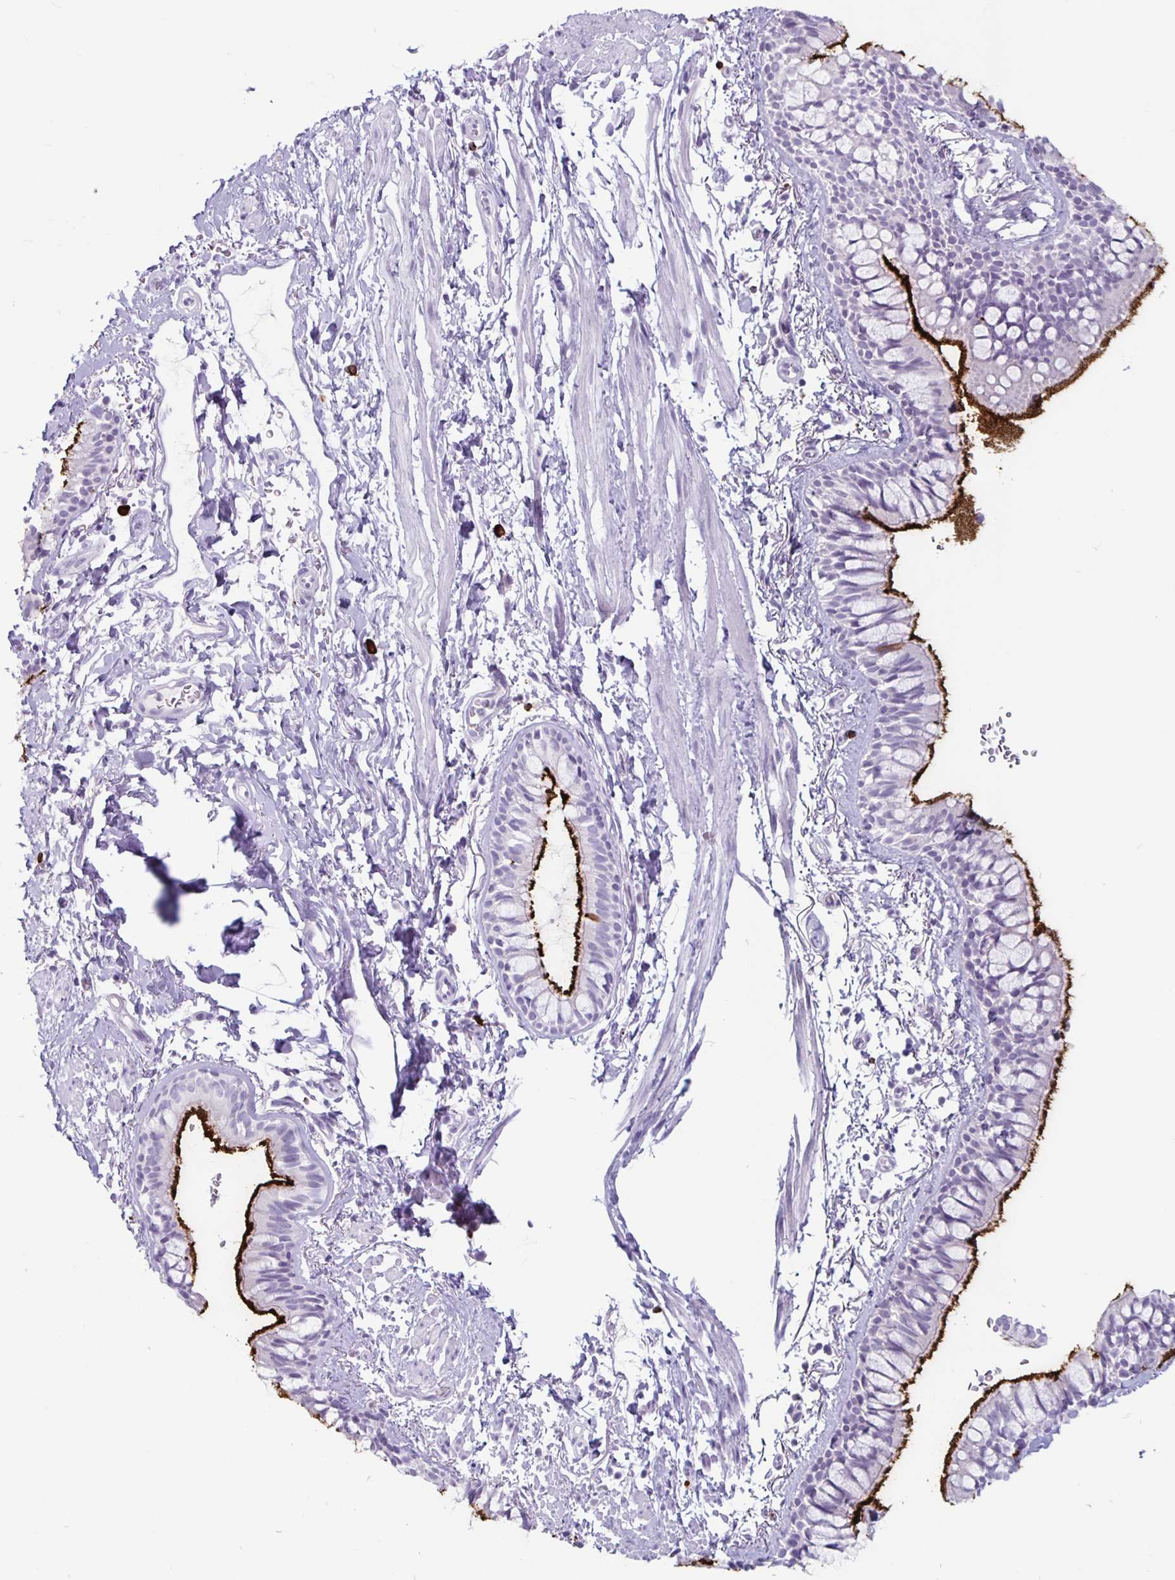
{"staining": {"intensity": "strong", "quantity": "<25%", "location": "cytoplasmic/membranous"}, "tissue": "bronchus", "cell_type": "Respiratory epithelial cells", "image_type": "normal", "snomed": [{"axis": "morphology", "description": "Normal tissue, NOS"}, {"axis": "topography", "description": "Lymph node"}, {"axis": "topography", "description": "Cartilage tissue"}, {"axis": "topography", "description": "Bronchus"}], "caption": "The photomicrograph demonstrates staining of benign bronchus, revealing strong cytoplasmic/membranous protein staining (brown color) within respiratory epithelial cells.", "gene": "GZMK", "patient": {"sex": "female", "age": 70}}